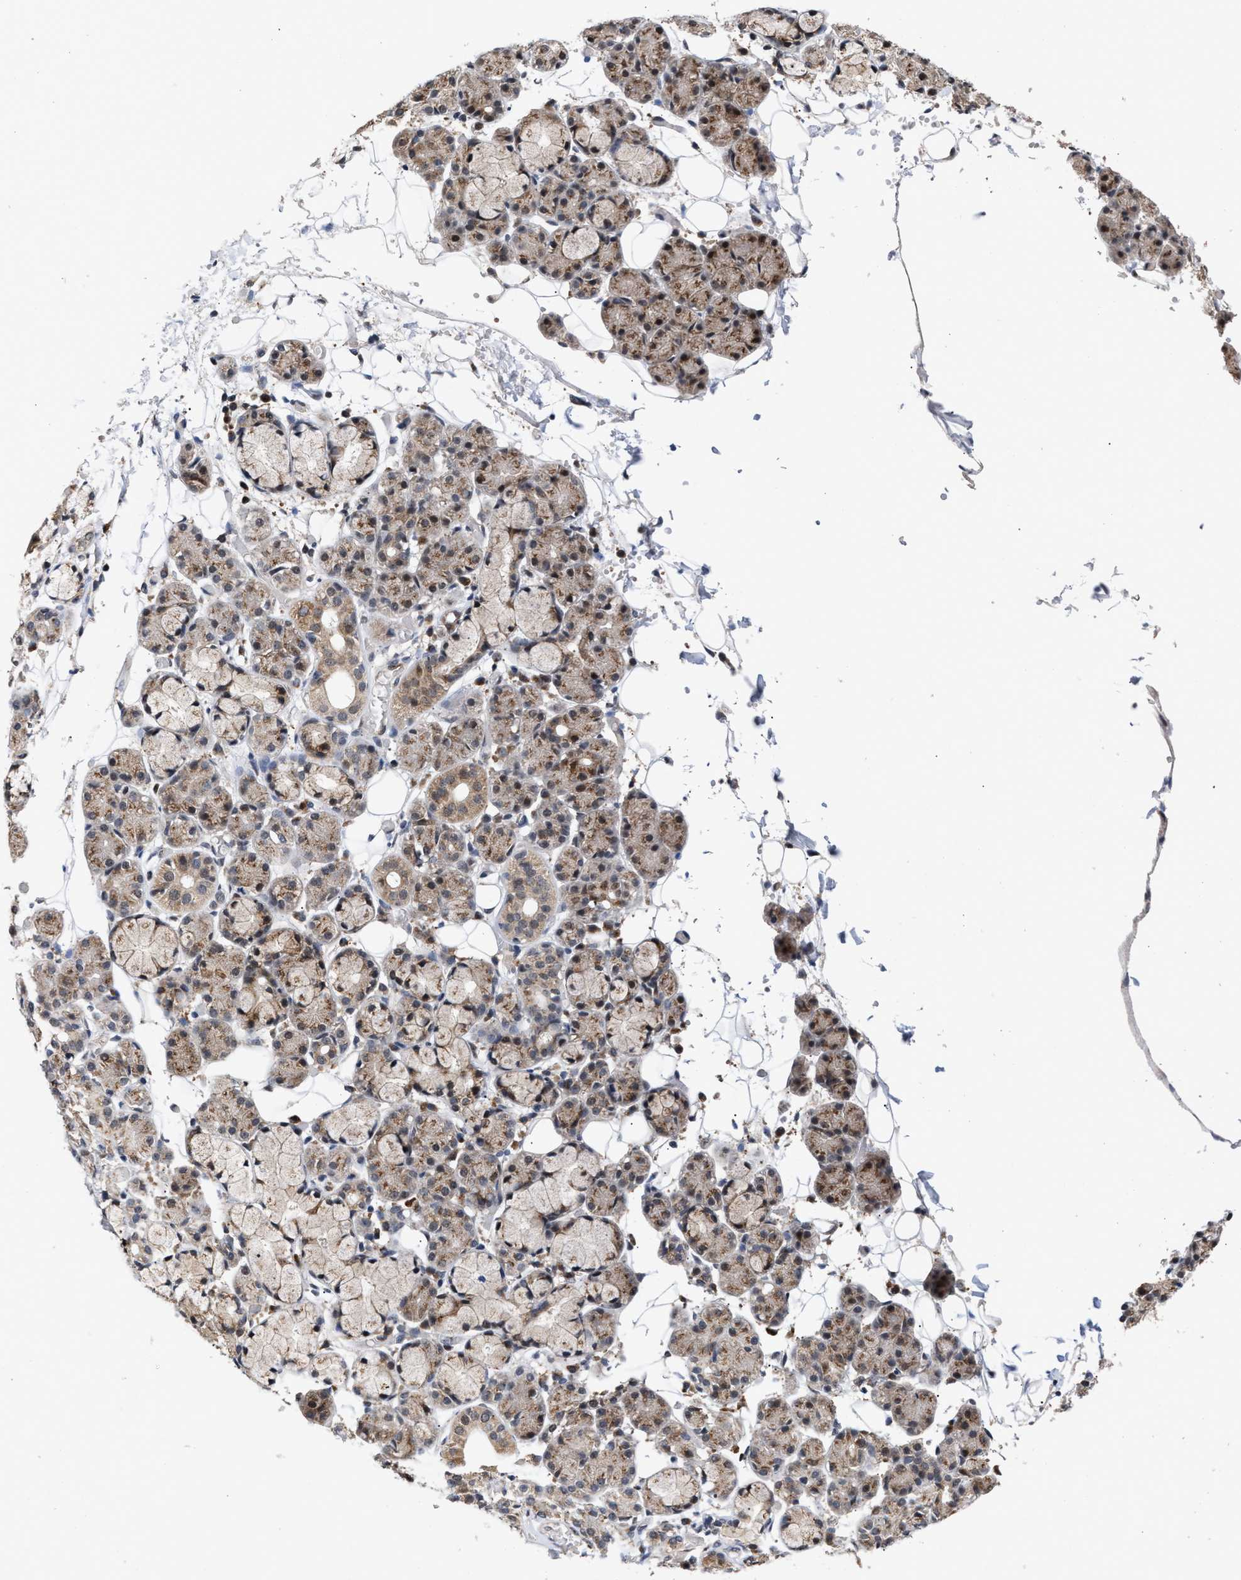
{"staining": {"intensity": "moderate", "quantity": ">75%", "location": "cytoplasmic/membranous"}, "tissue": "salivary gland", "cell_type": "Glandular cells", "image_type": "normal", "snomed": [{"axis": "morphology", "description": "Normal tissue, NOS"}, {"axis": "topography", "description": "Salivary gland"}], "caption": "High-magnification brightfield microscopy of normal salivary gland stained with DAB (brown) and counterstained with hematoxylin (blue). glandular cells exhibit moderate cytoplasmic/membranous staining is identified in approximately>75% of cells.", "gene": "MKNK2", "patient": {"sex": "male", "age": 63}}